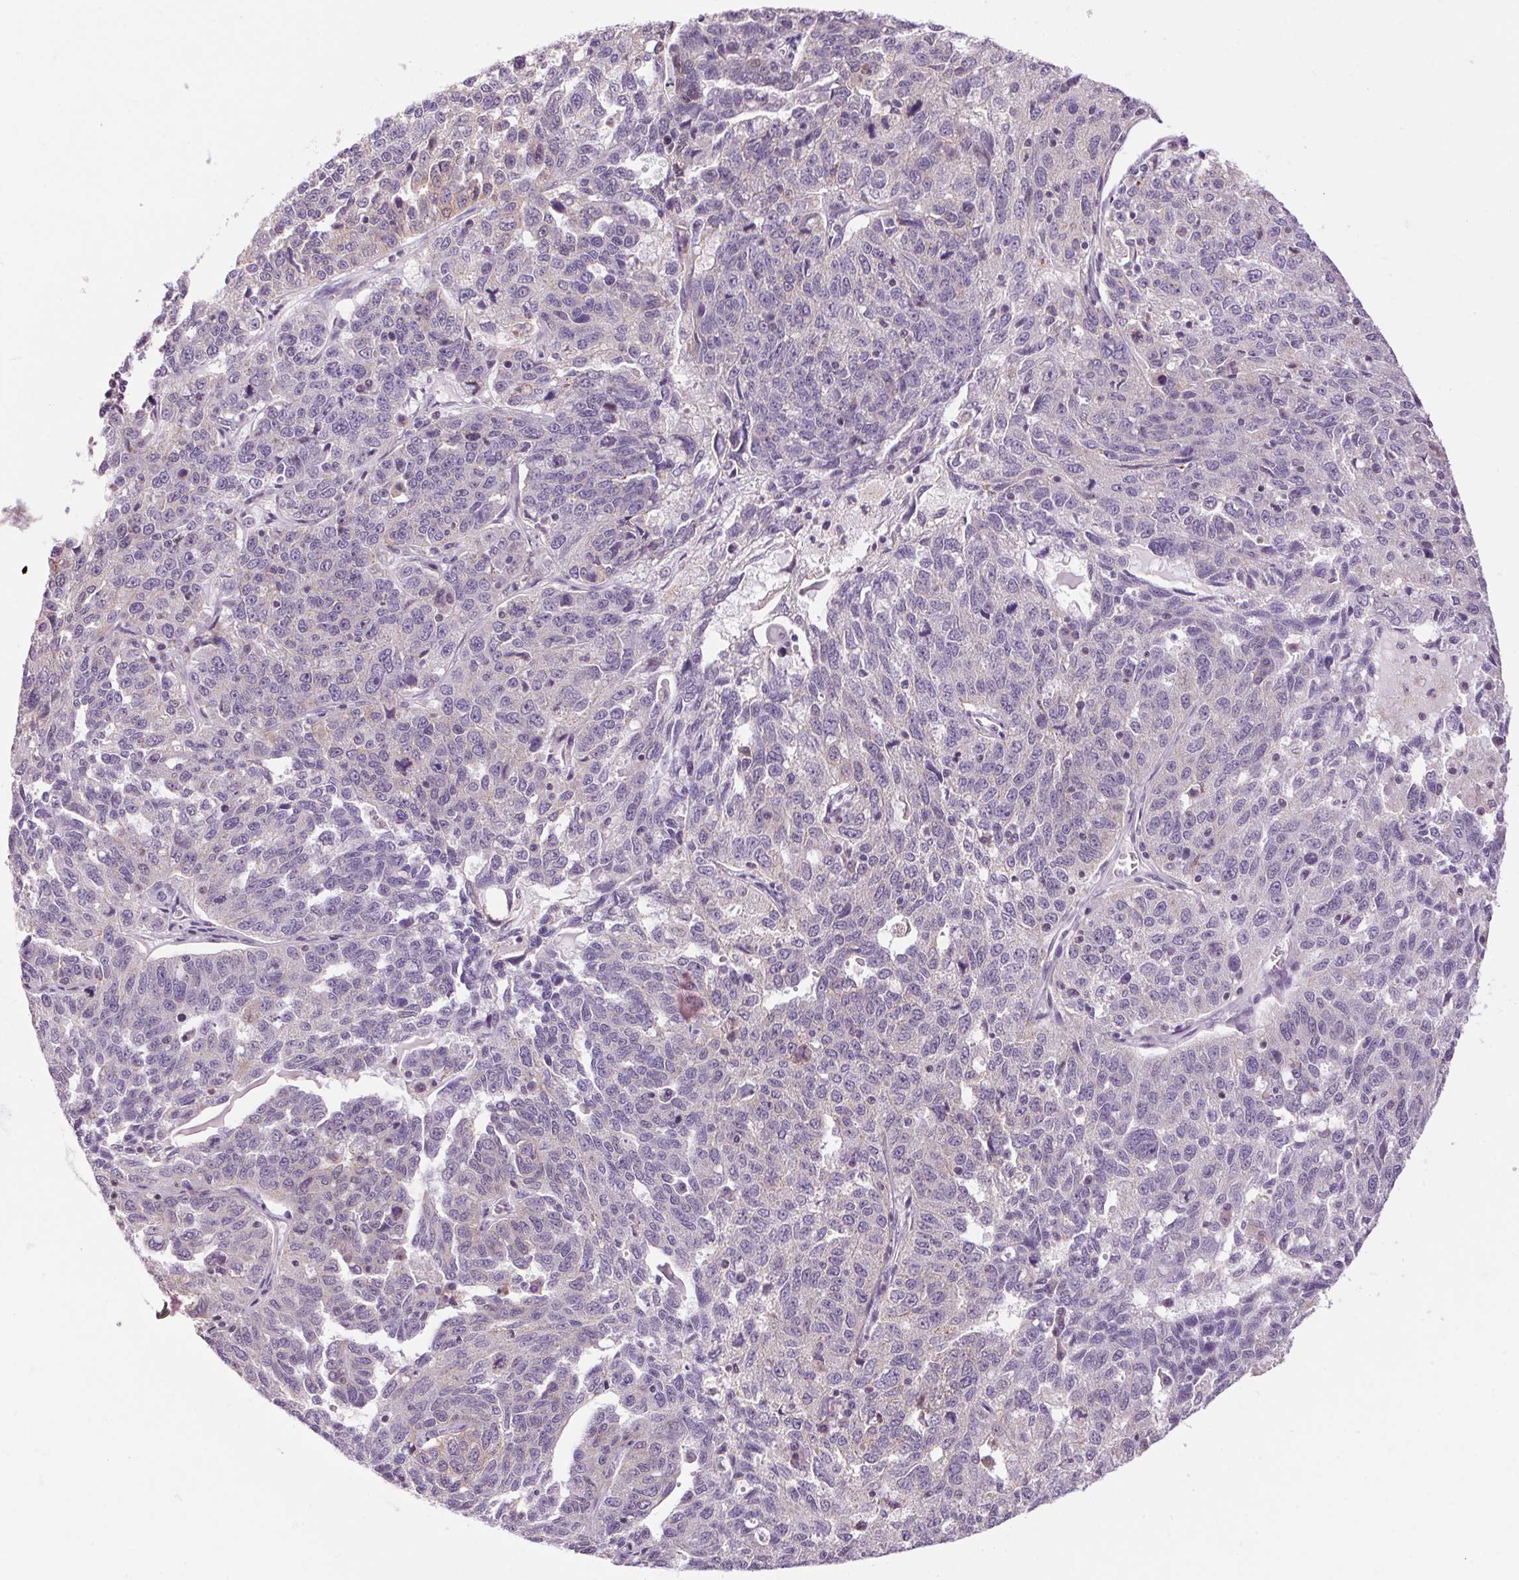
{"staining": {"intensity": "negative", "quantity": "none", "location": "none"}, "tissue": "ovarian cancer", "cell_type": "Tumor cells", "image_type": "cancer", "snomed": [{"axis": "morphology", "description": "Cystadenocarcinoma, serous, NOS"}, {"axis": "topography", "description": "Ovary"}], "caption": "Tumor cells show no significant expression in ovarian cancer.", "gene": "SMIM13", "patient": {"sex": "female", "age": 71}}